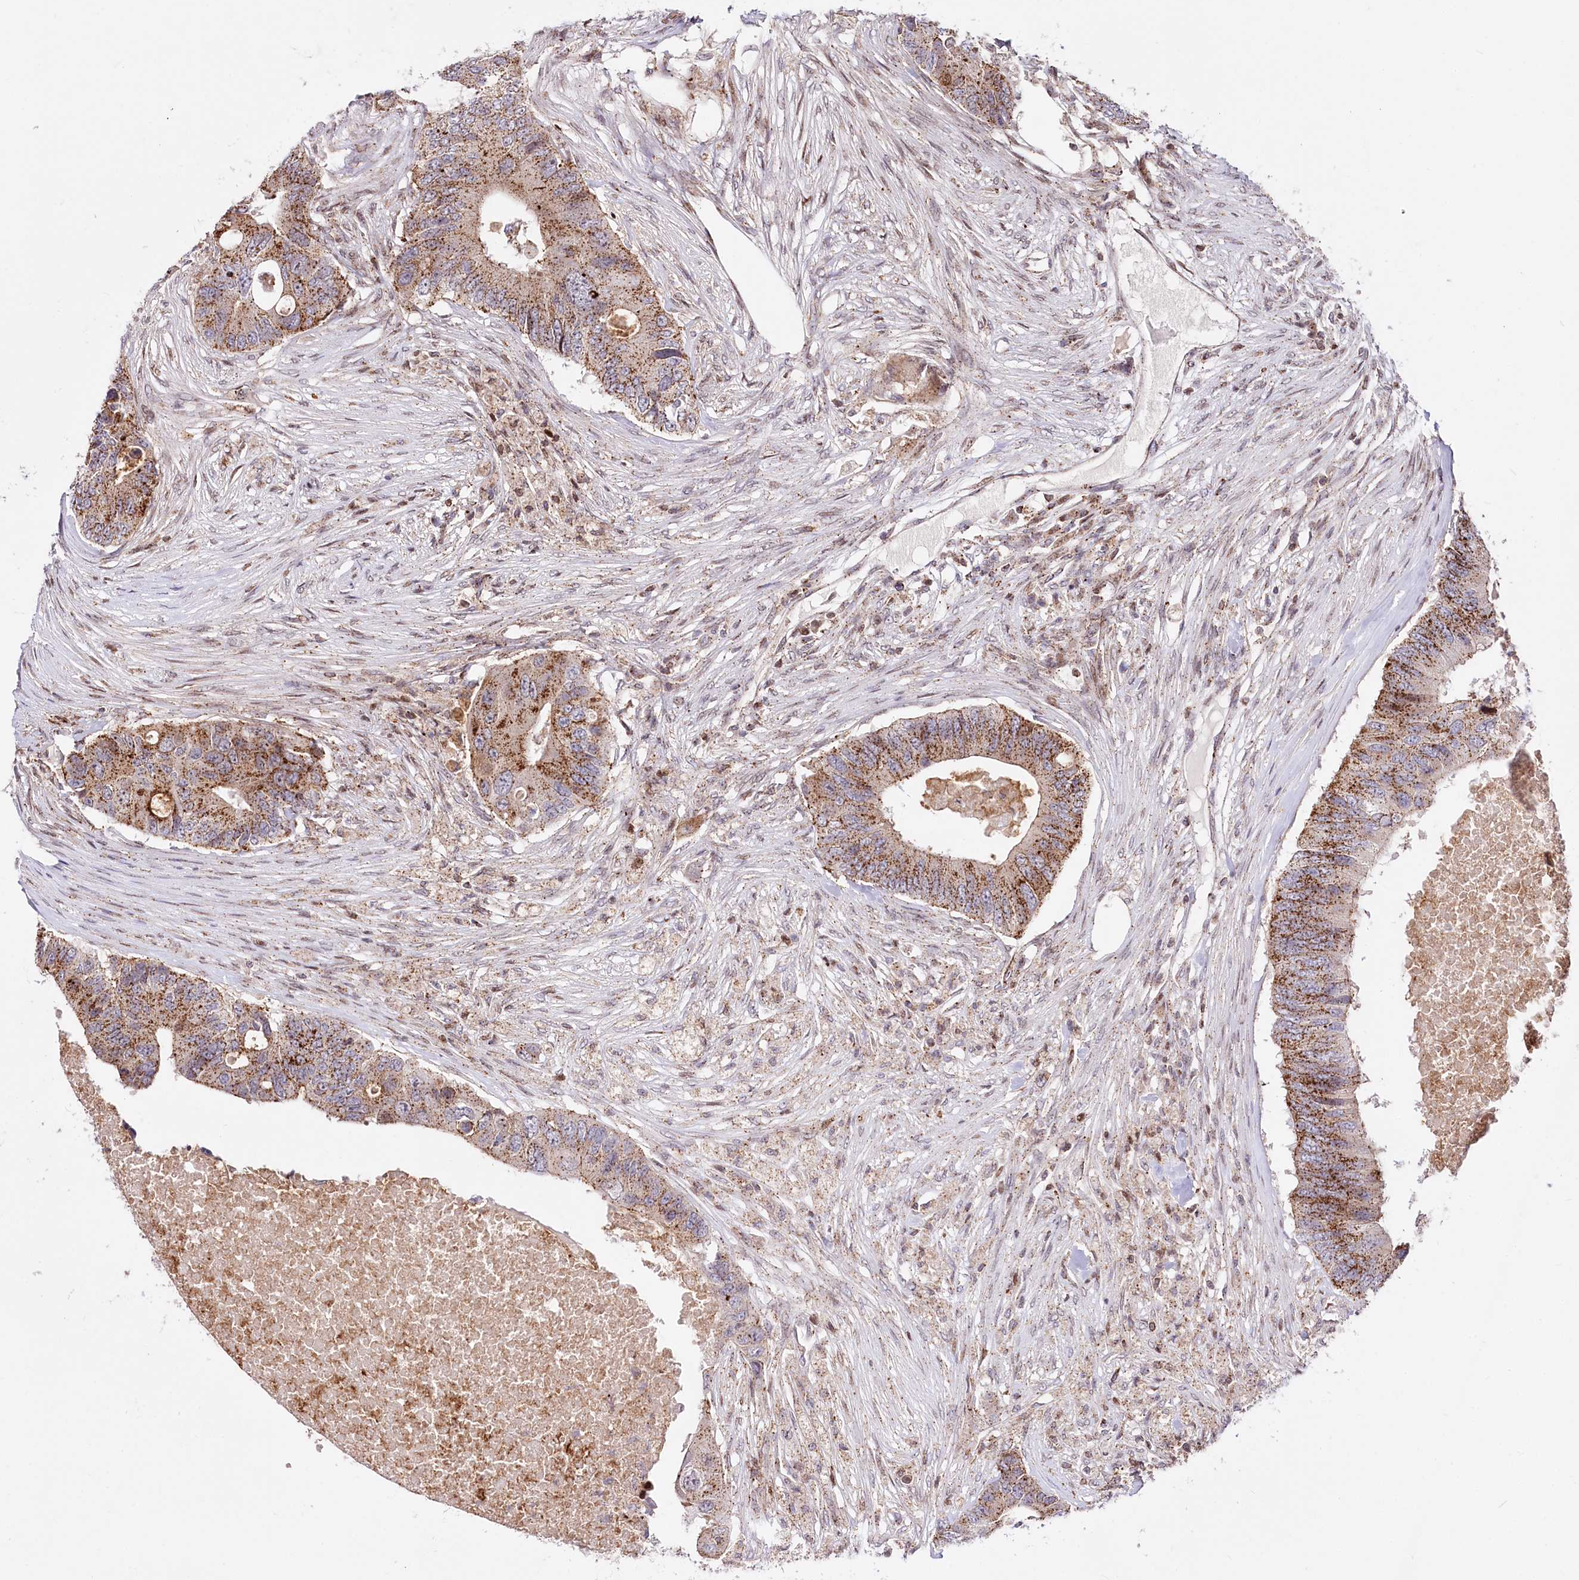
{"staining": {"intensity": "moderate", "quantity": ">75%", "location": "cytoplasmic/membranous"}, "tissue": "colorectal cancer", "cell_type": "Tumor cells", "image_type": "cancer", "snomed": [{"axis": "morphology", "description": "Adenocarcinoma, NOS"}, {"axis": "topography", "description": "Colon"}], "caption": "Protein expression analysis of human colorectal cancer reveals moderate cytoplasmic/membranous expression in about >75% of tumor cells. The staining is performed using DAB brown chromogen to label protein expression. The nuclei are counter-stained blue using hematoxylin.", "gene": "ZFYVE27", "patient": {"sex": "male", "age": 71}}